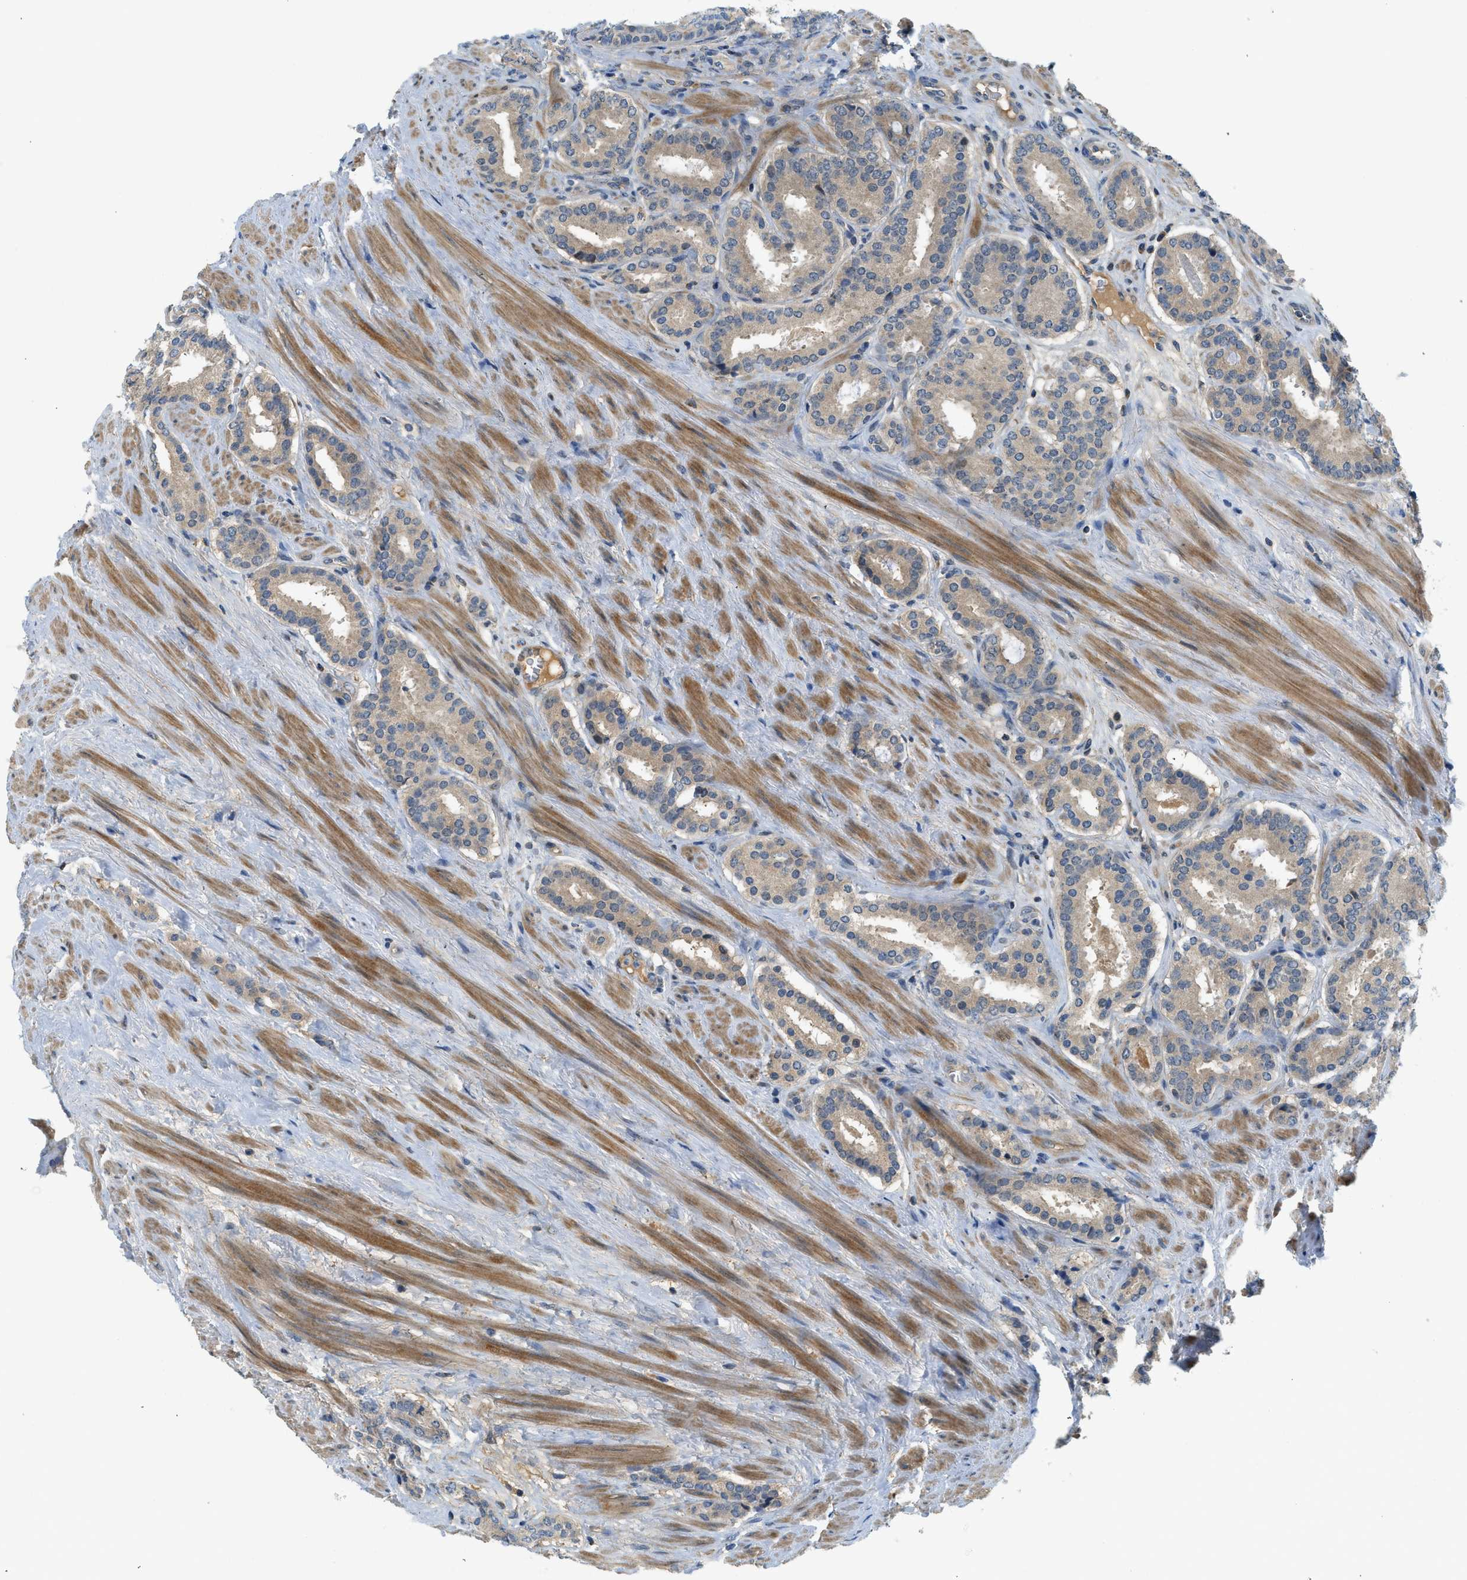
{"staining": {"intensity": "weak", "quantity": ">75%", "location": "cytoplasmic/membranous"}, "tissue": "prostate cancer", "cell_type": "Tumor cells", "image_type": "cancer", "snomed": [{"axis": "morphology", "description": "Adenocarcinoma, Low grade"}, {"axis": "topography", "description": "Prostate"}], "caption": "Tumor cells reveal low levels of weak cytoplasmic/membranous positivity in about >75% of cells in human prostate cancer (adenocarcinoma (low-grade)).", "gene": "KCNK1", "patient": {"sex": "male", "age": 69}}